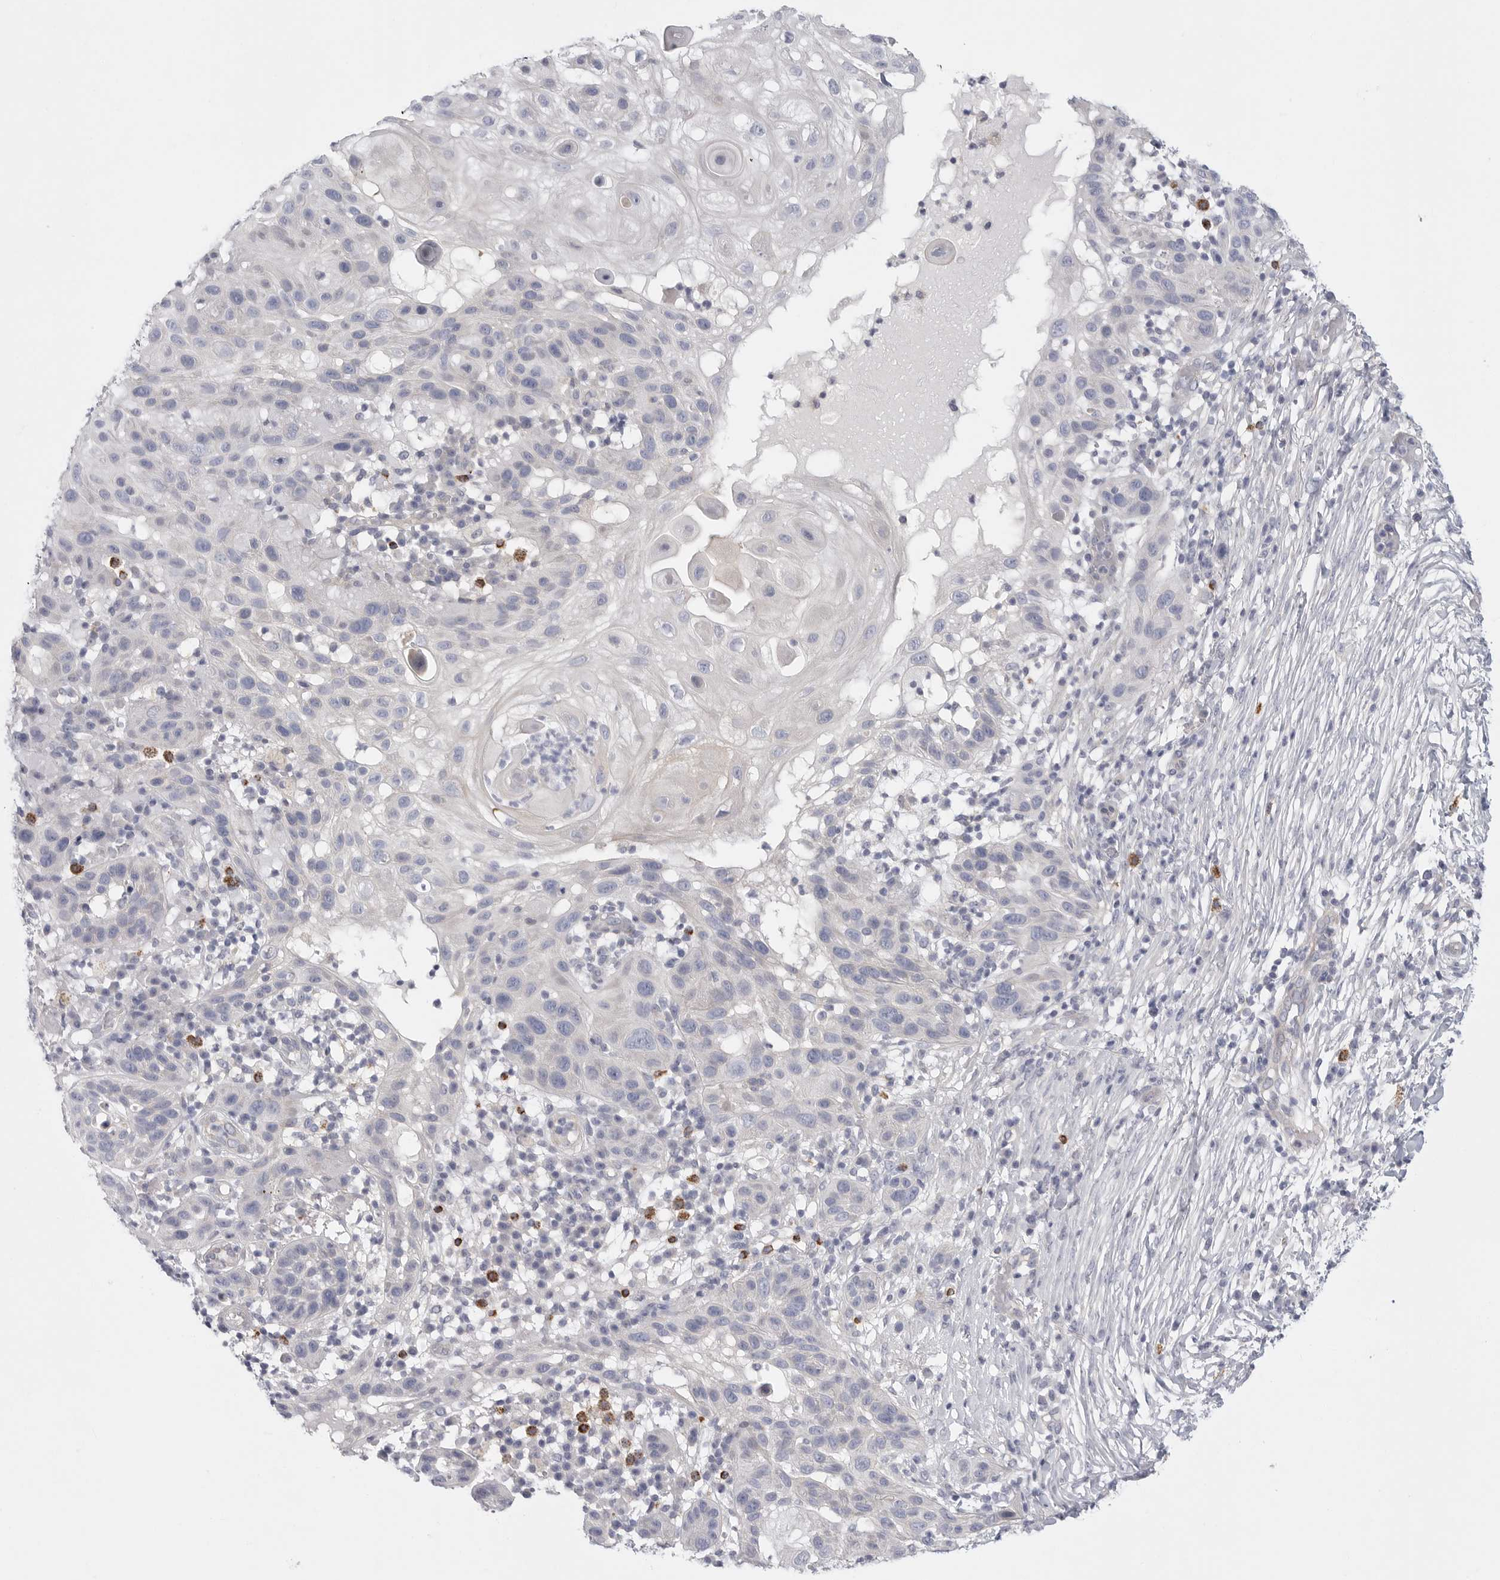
{"staining": {"intensity": "negative", "quantity": "none", "location": "none"}, "tissue": "skin cancer", "cell_type": "Tumor cells", "image_type": "cancer", "snomed": [{"axis": "morphology", "description": "Normal tissue, NOS"}, {"axis": "morphology", "description": "Squamous cell carcinoma, NOS"}, {"axis": "topography", "description": "Skin"}], "caption": "Micrograph shows no significant protein staining in tumor cells of skin cancer.", "gene": "ELP3", "patient": {"sex": "female", "age": 96}}